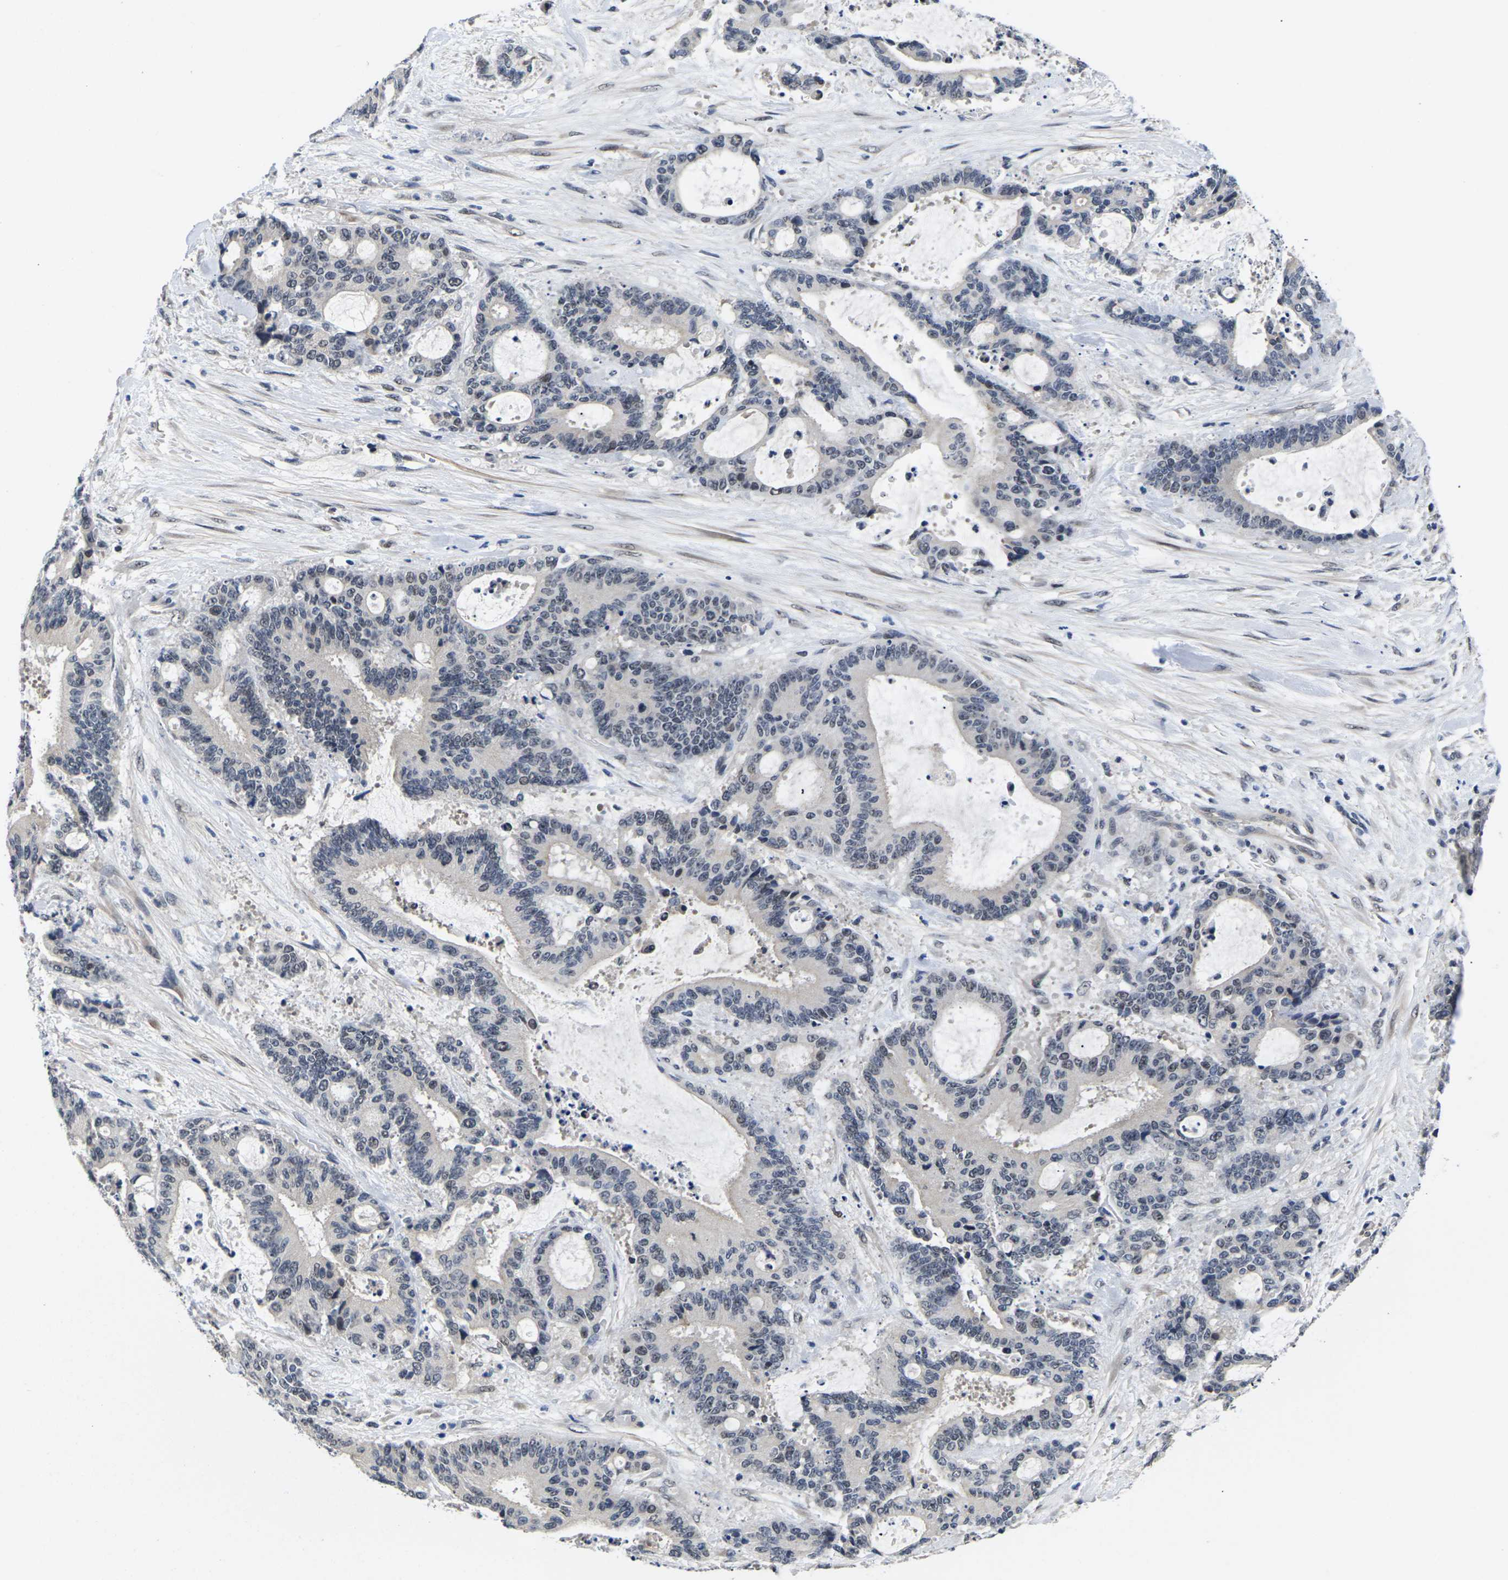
{"staining": {"intensity": "weak", "quantity": "<25%", "location": "nuclear"}, "tissue": "liver cancer", "cell_type": "Tumor cells", "image_type": "cancer", "snomed": [{"axis": "morphology", "description": "Normal tissue, NOS"}, {"axis": "morphology", "description": "Cholangiocarcinoma"}, {"axis": "topography", "description": "Liver"}, {"axis": "topography", "description": "Peripheral nerve tissue"}], "caption": "Tumor cells show no significant protein positivity in liver cholangiocarcinoma.", "gene": "ST6GAL2", "patient": {"sex": "female", "age": 73}}